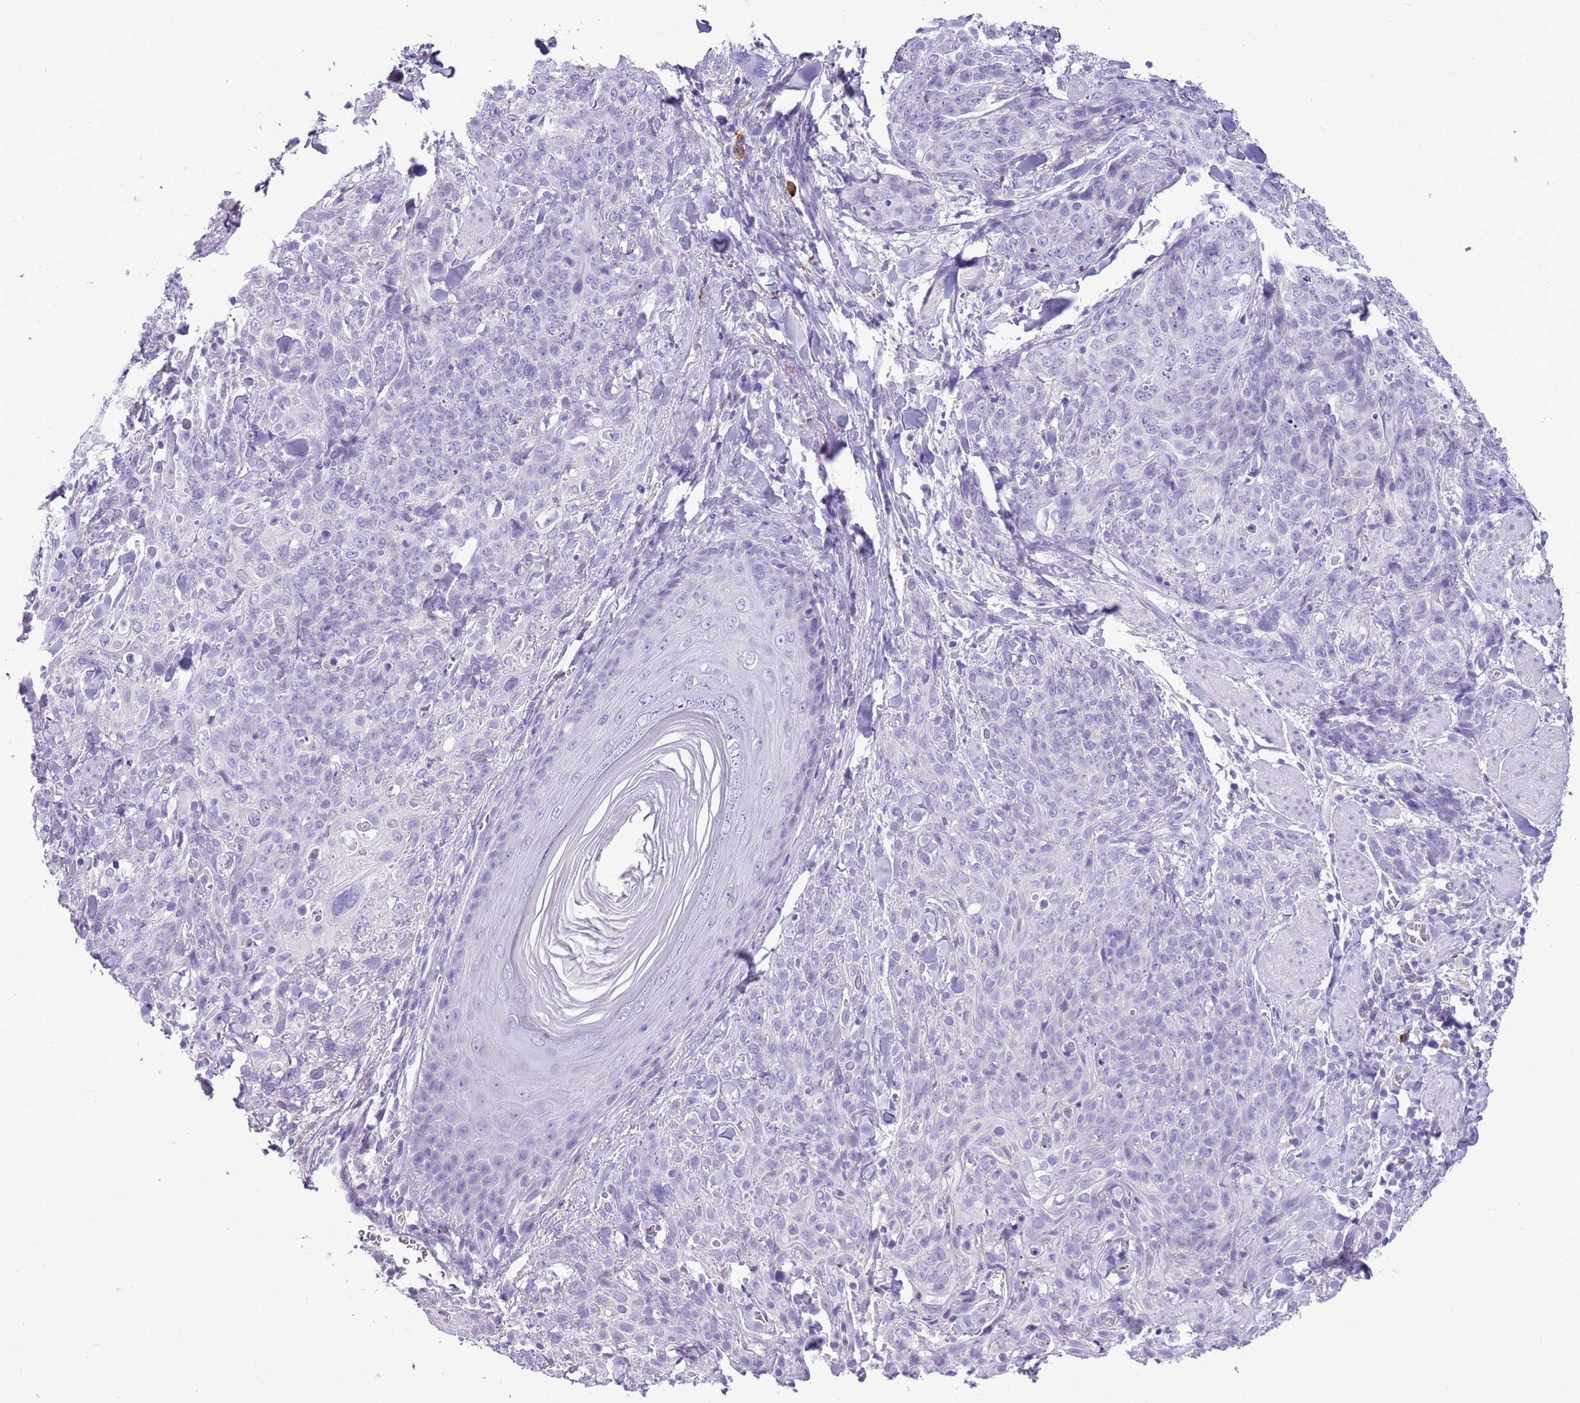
{"staining": {"intensity": "negative", "quantity": "none", "location": "none"}, "tissue": "skin cancer", "cell_type": "Tumor cells", "image_type": "cancer", "snomed": [{"axis": "morphology", "description": "Squamous cell carcinoma, NOS"}, {"axis": "topography", "description": "Skin"}, {"axis": "topography", "description": "Vulva"}], "caption": "This photomicrograph is of skin cancer (squamous cell carcinoma) stained with immunohistochemistry (IHC) to label a protein in brown with the nuclei are counter-stained blue. There is no staining in tumor cells. (DAB immunohistochemistry (IHC), high magnification).", "gene": "SCAMP5", "patient": {"sex": "female", "age": 85}}